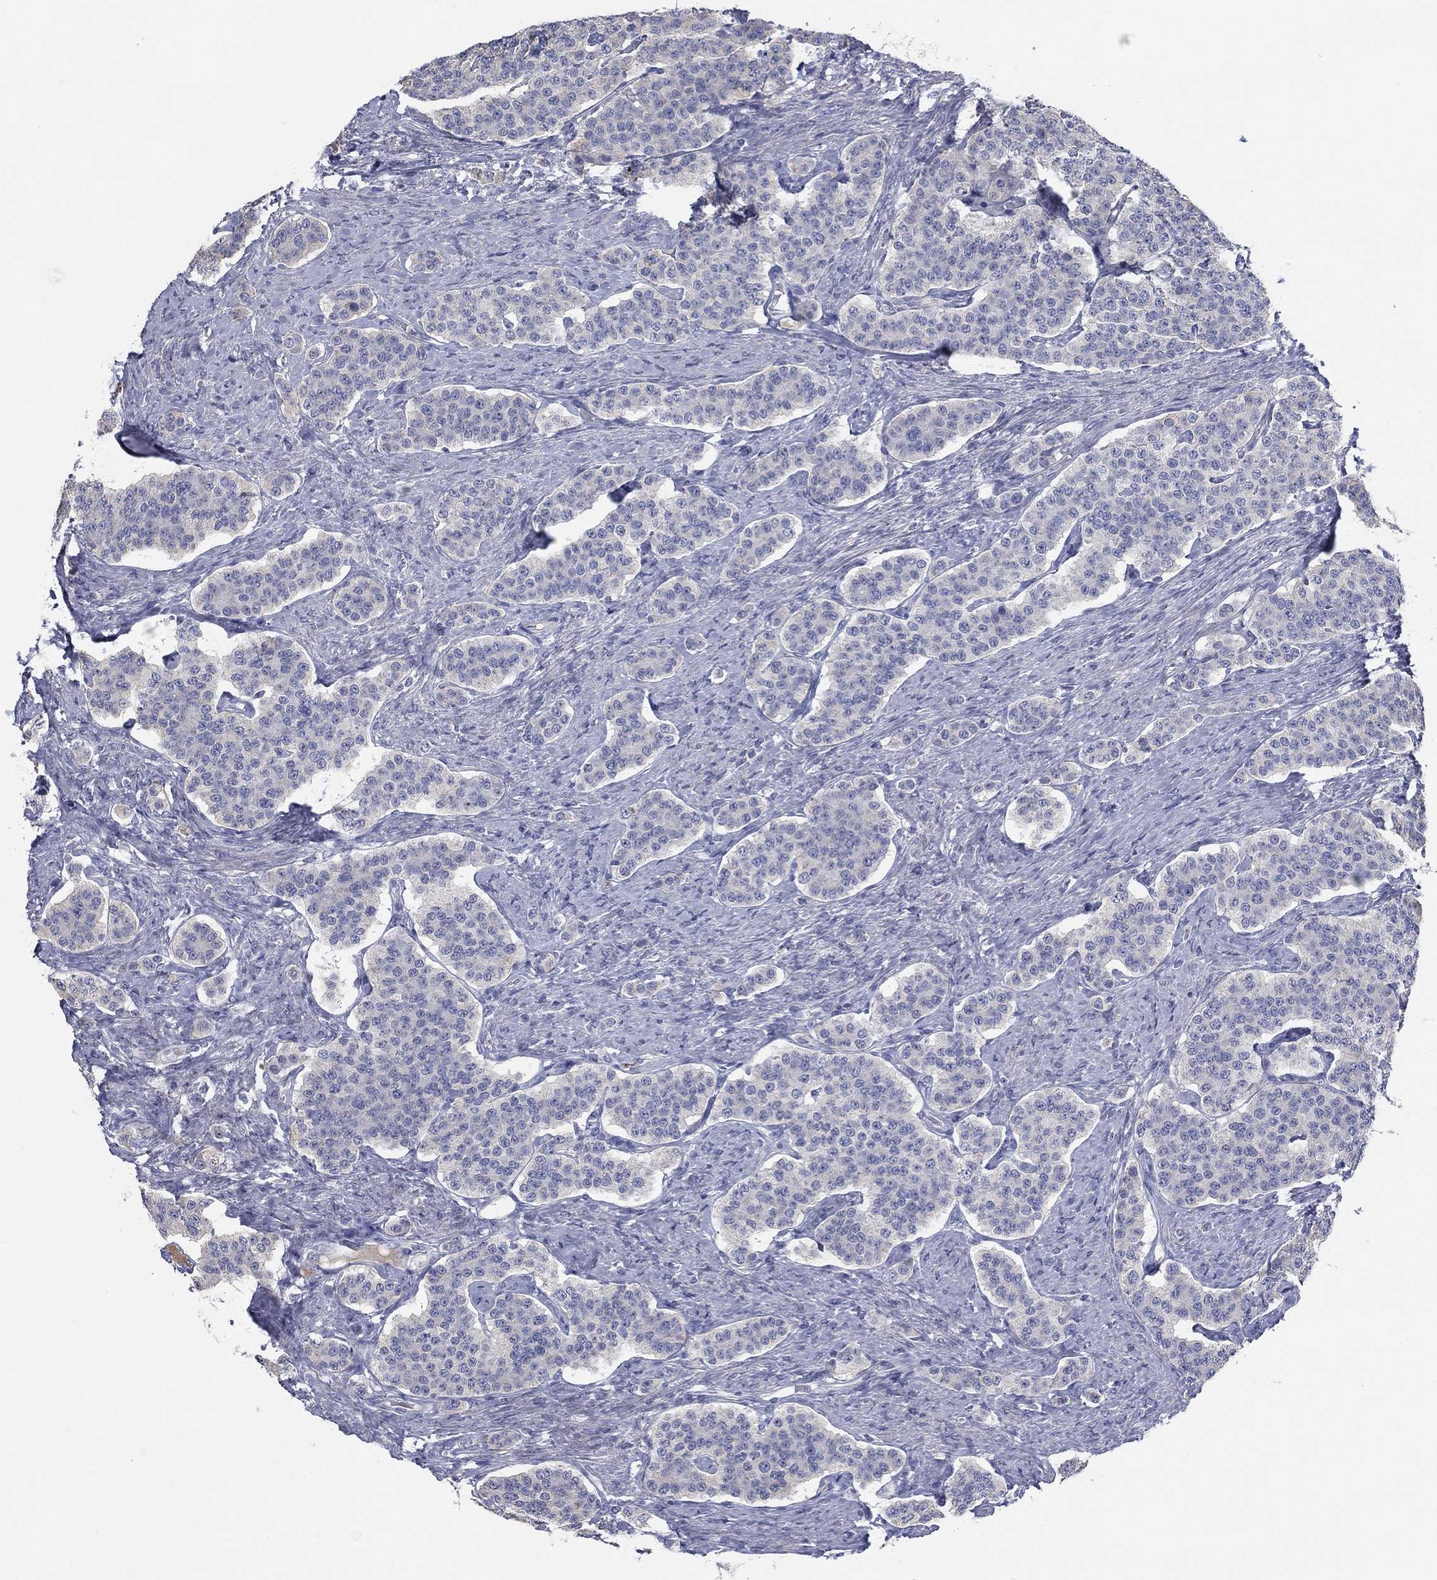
{"staining": {"intensity": "negative", "quantity": "none", "location": "none"}, "tissue": "carcinoid", "cell_type": "Tumor cells", "image_type": "cancer", "snomed": [{"axis": "morphology", "description": "Carcinoid, malignant, NOS"}, {"axis": "topography", "description": "Small intestine"}], "caption": "Immunohistochemical staining of human carcinoid (malignant) demonstrates no significant positivity in tumor cells.", "gene": "TMEM249", "patient": {"sex": "female", "age": 58}}